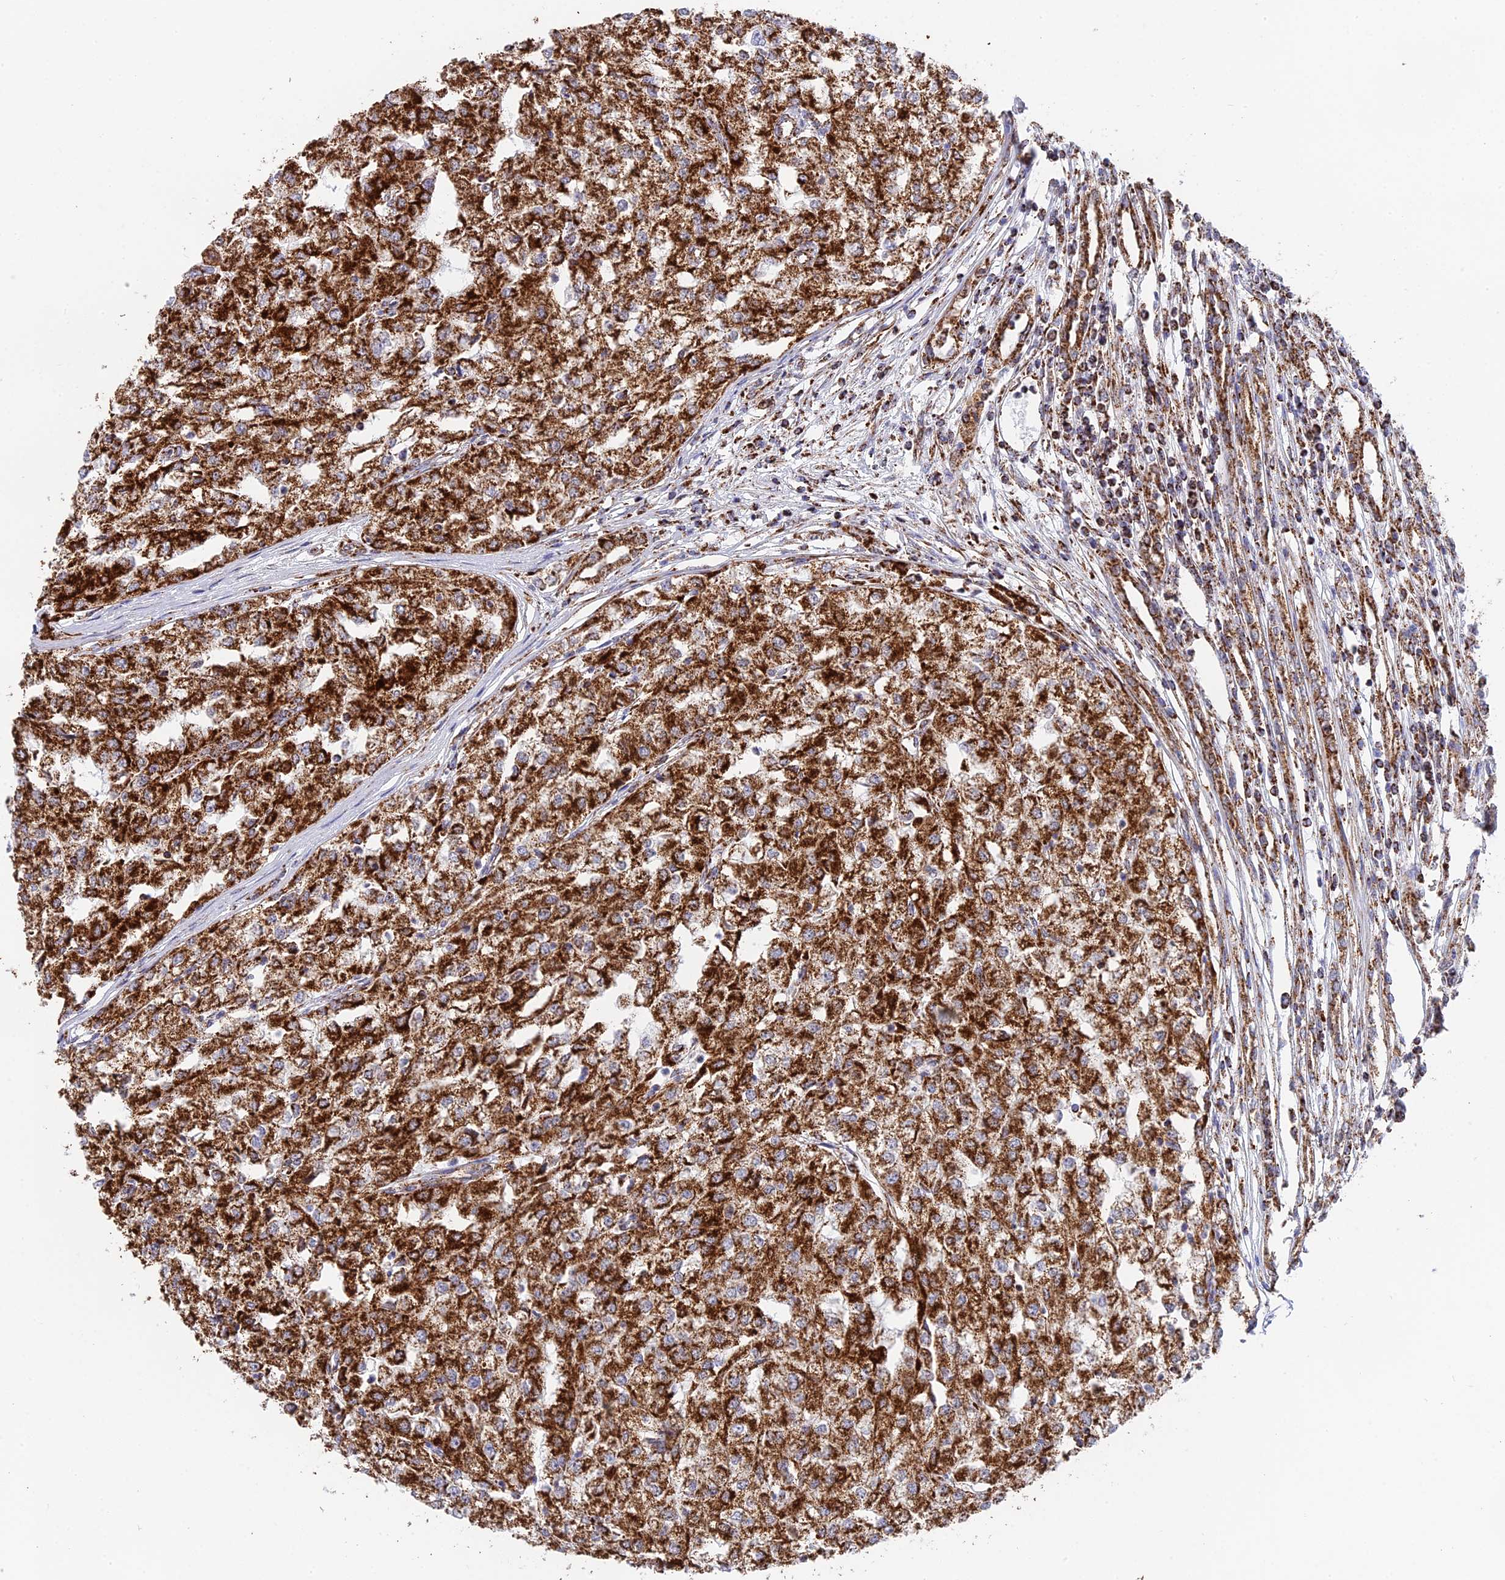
{"staining": {"intensity": "strong", "quantity": ">75%", "location": "cytoplasmic/membranous"}, "tissue": "renal cancer", "cell_type": "Tumor cells", "image_type": "cancer", "snomed": [{"axis": "morphology", "description": "Adenocarcinoma, NOS"}, {"axis": "topography", "description": "Kidney"}], "caption": "Renal cancer was stained to show a protein in brown. There is high levels of strong cytoplasmic/membranous positivity in approximately >75% of tumor cells. The staining is performed using DAB brown chromogen to label protein expression. The nuclei are counter-stained blue using hematoxylin.", "gene": "CDC16", "patient": {"sex": "female", "age": 54}}